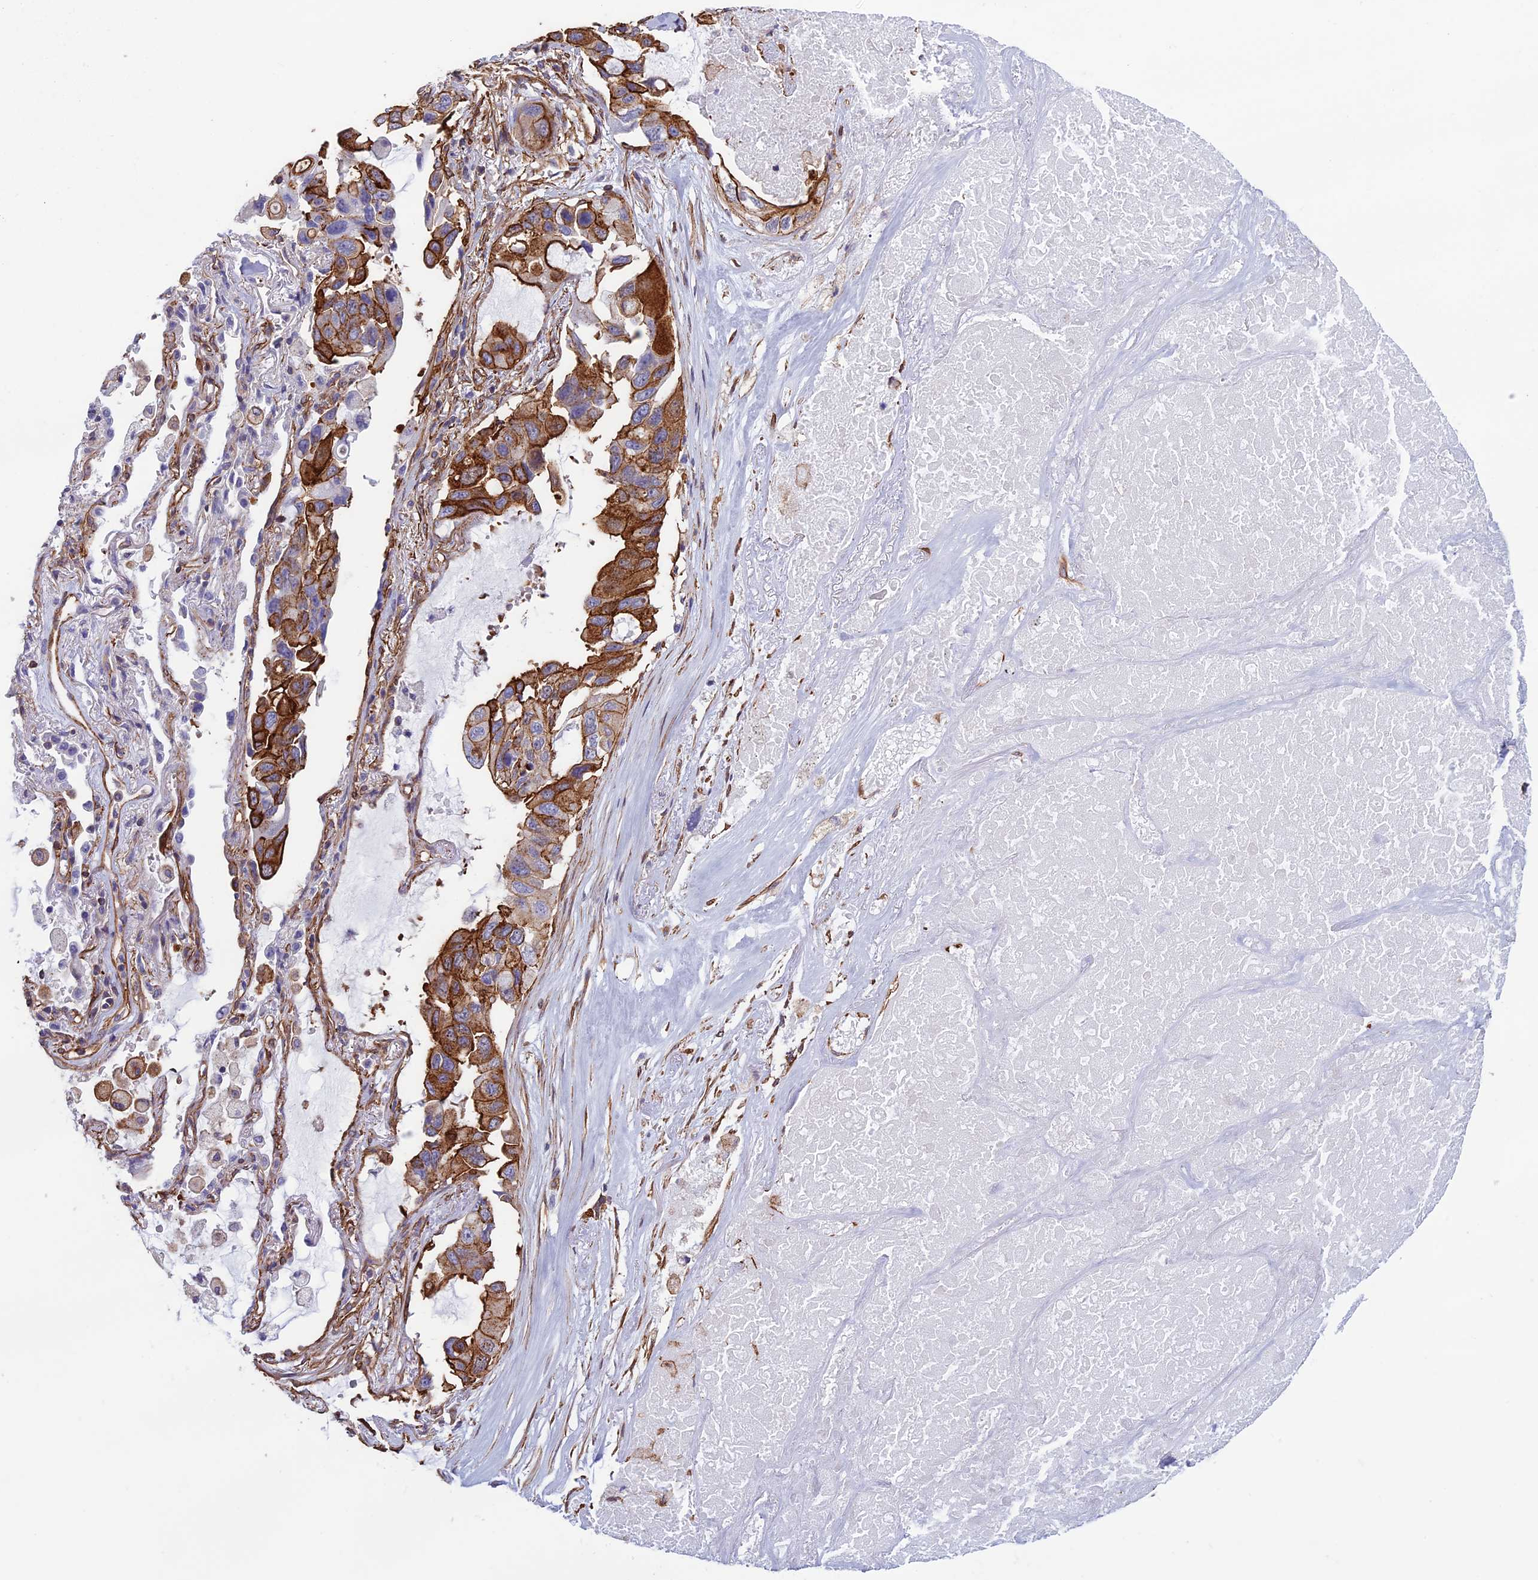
{"staining": {"intensity": "strong", "quantity": ">75%", "location": "cytoplasmic/membranous"}, "tissue": "lung cancer", "cell_type": "Tumor cells", "image_type": "cancer", "snomed": [{"axis": "morphology", "description": "Squamous cell carcinoma, NOS"}, {"axis": "topography", "description": "Lung"}], "caption": "Approximately >75% of tumor cells in human squamous cell carcinoma (lung) exhibit strong cytoplasmic/membranous protein expression as visualized by brown immunohistochemical staining.", "gene": "ANGPTL2", "patient": {"sex": "female", "age": 73}}